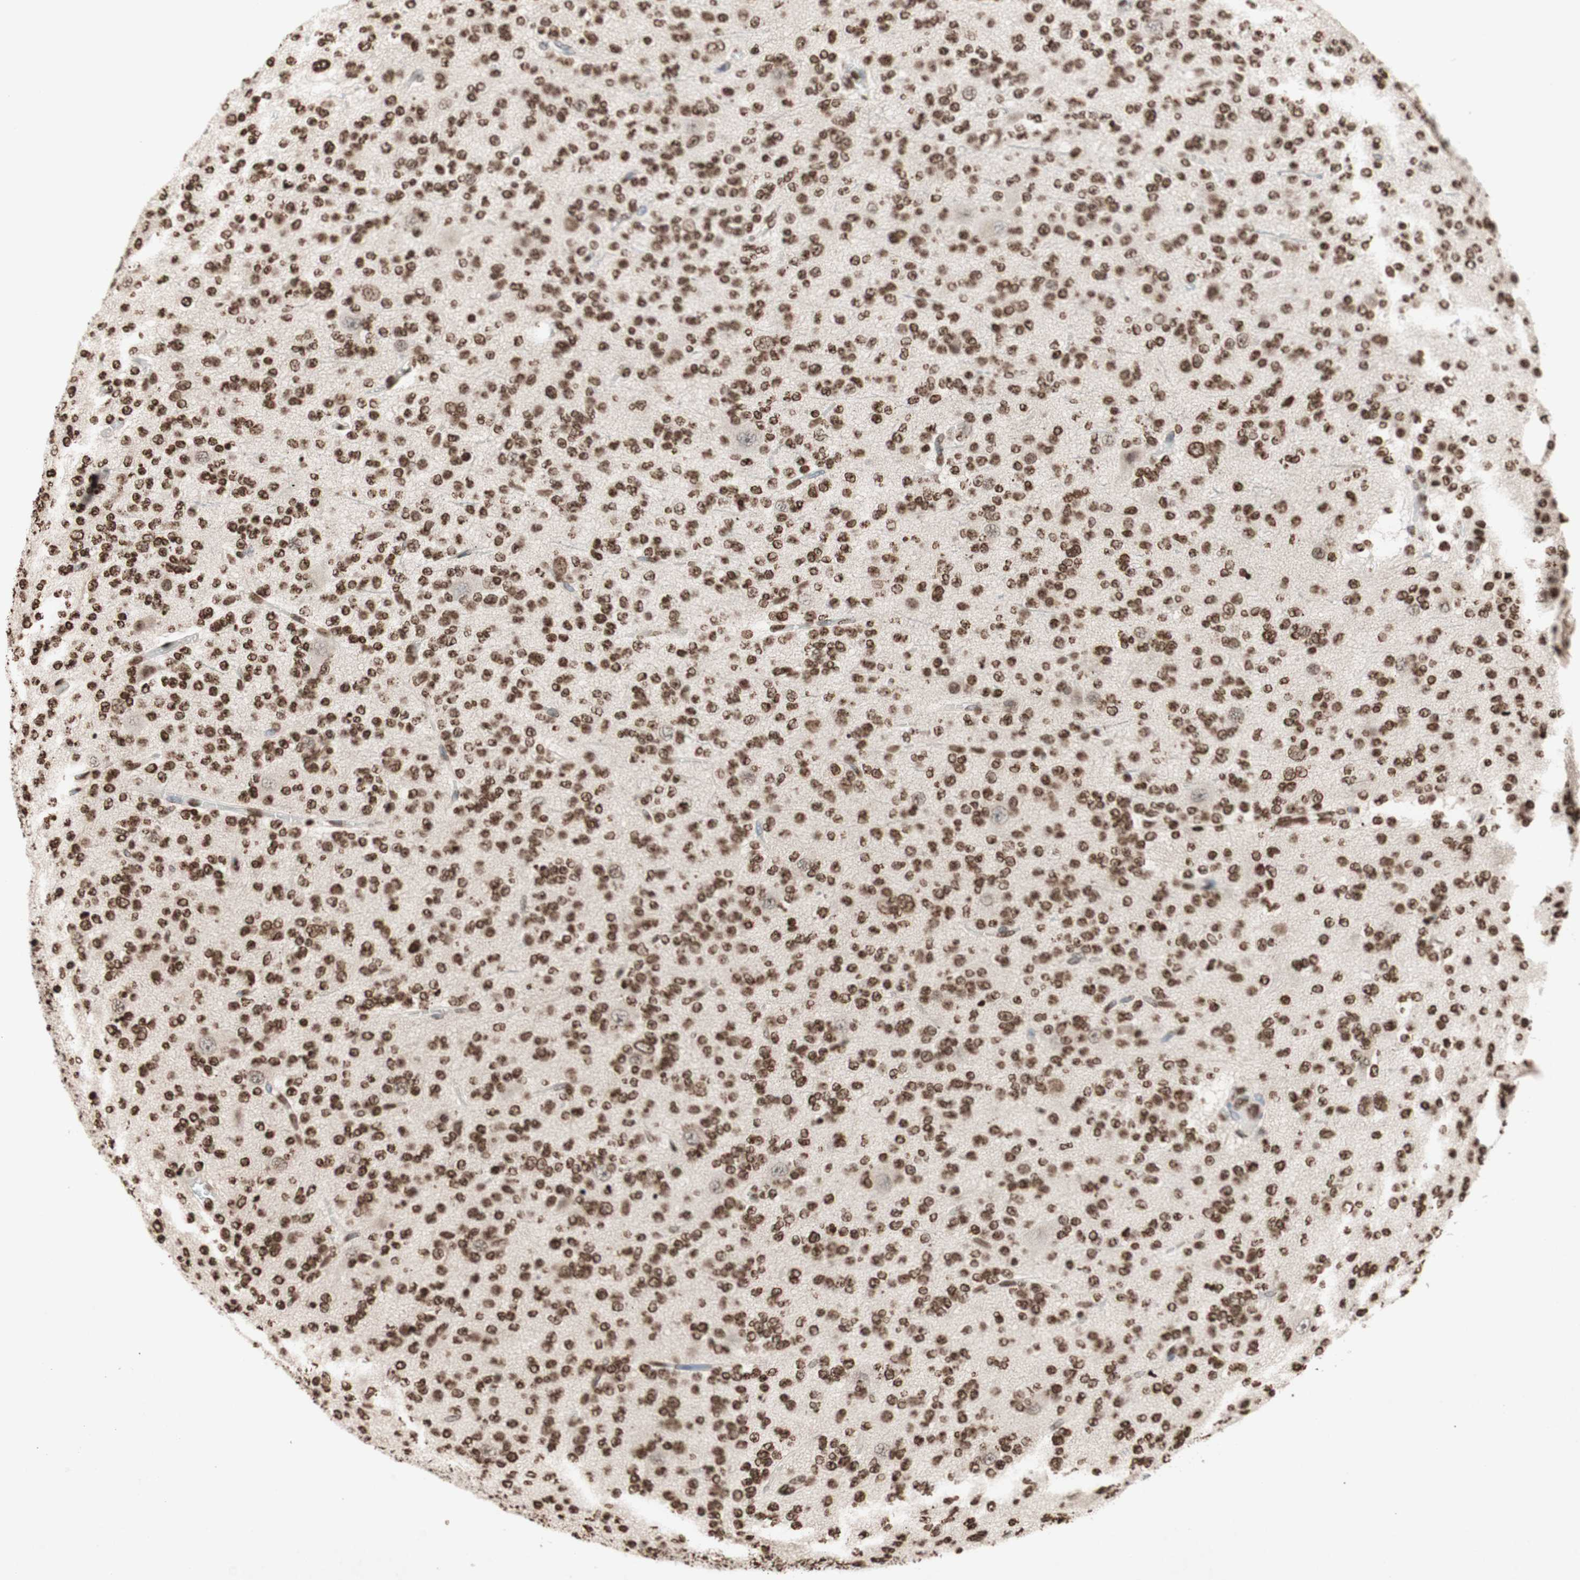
{"staining": {"intensity": "moderate", "quantity": ">75%", "location": "nuclear"}, "tissue": "glioma", "cell_type": "Tumor cells", "image_type": "cancer", "snomed": [{"axis": "morphology", "description": "Glioma, malignant, Low grade"}, {"axis": "topography", "description": "Brain"}], "caption": "DAB (3,3'-diaminobenzidine) immunohistochemical staining of human malignant low-grade glioma exhibits moderate nuclear protein expression in approximately >75% of tumor cells. Using DAB (brown) and hematoxylin (blue) stains, captured at high magnification using brightfield microscopy.", "gene": "NCOA3", "patient": {"sex": "male", "age": 38}}